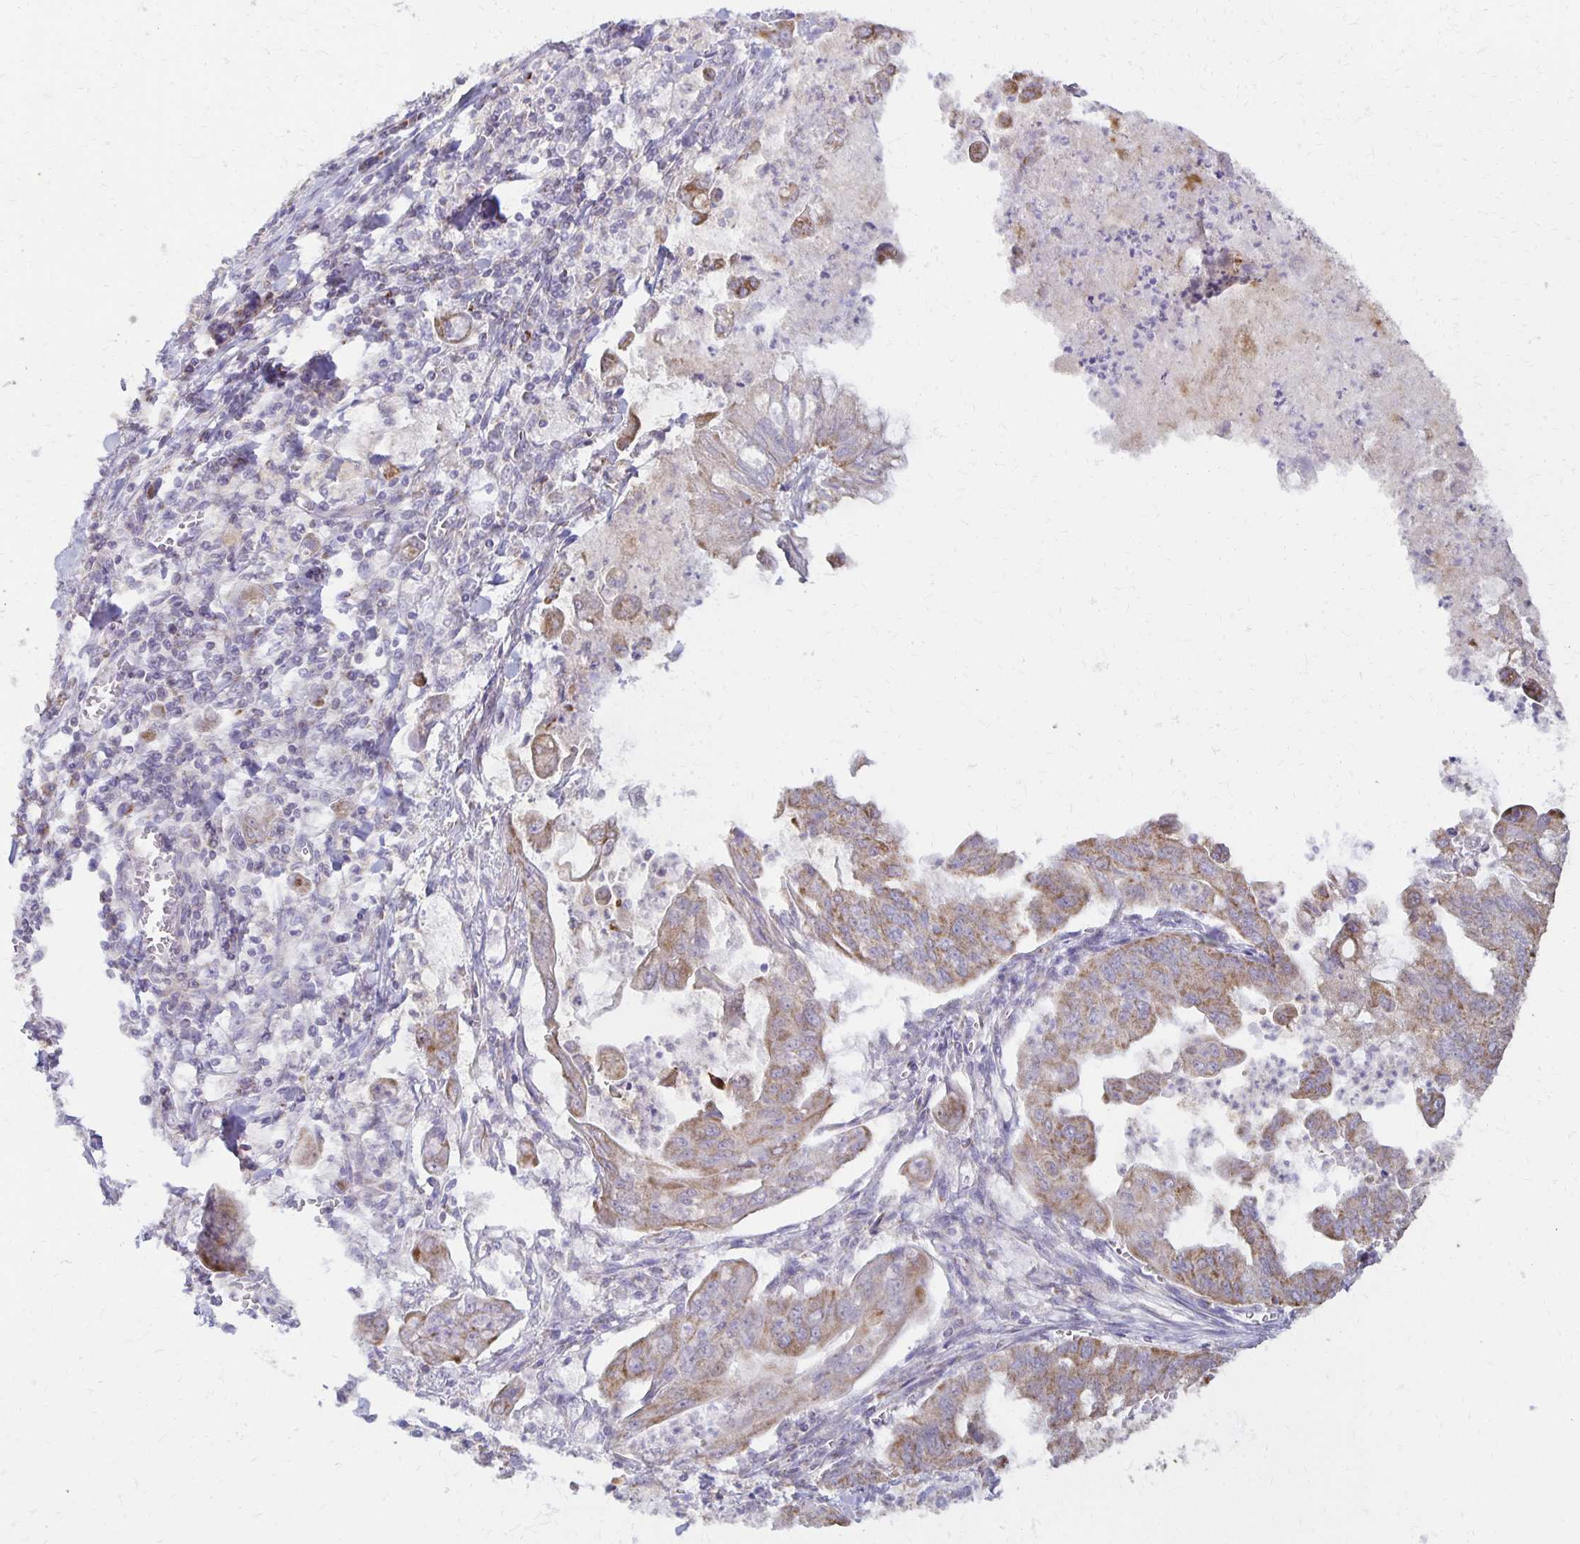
{"staining": {"intensity": "moderate", "quantity": ">75%", "location": "cytoplasmic/membranous"}, "tissue": "stomach cancer", "cell_type": "Tumor cells", "image_type": "cancer", "snomed": [{"axis": "morphology", "description": "Adenocarcinoma, NOS"}, {"axis": "topography", "description": "Stomach, upper"}], "caption": "Stomach cancer (adenocarcinoma) tissue displays moderate cytoplasmic/membranous staining in approximately >75% of tumor cells, visualized by immunohistochemistry.", "gene": "IER3", "patient": {"sex": "male", "age": 80}}